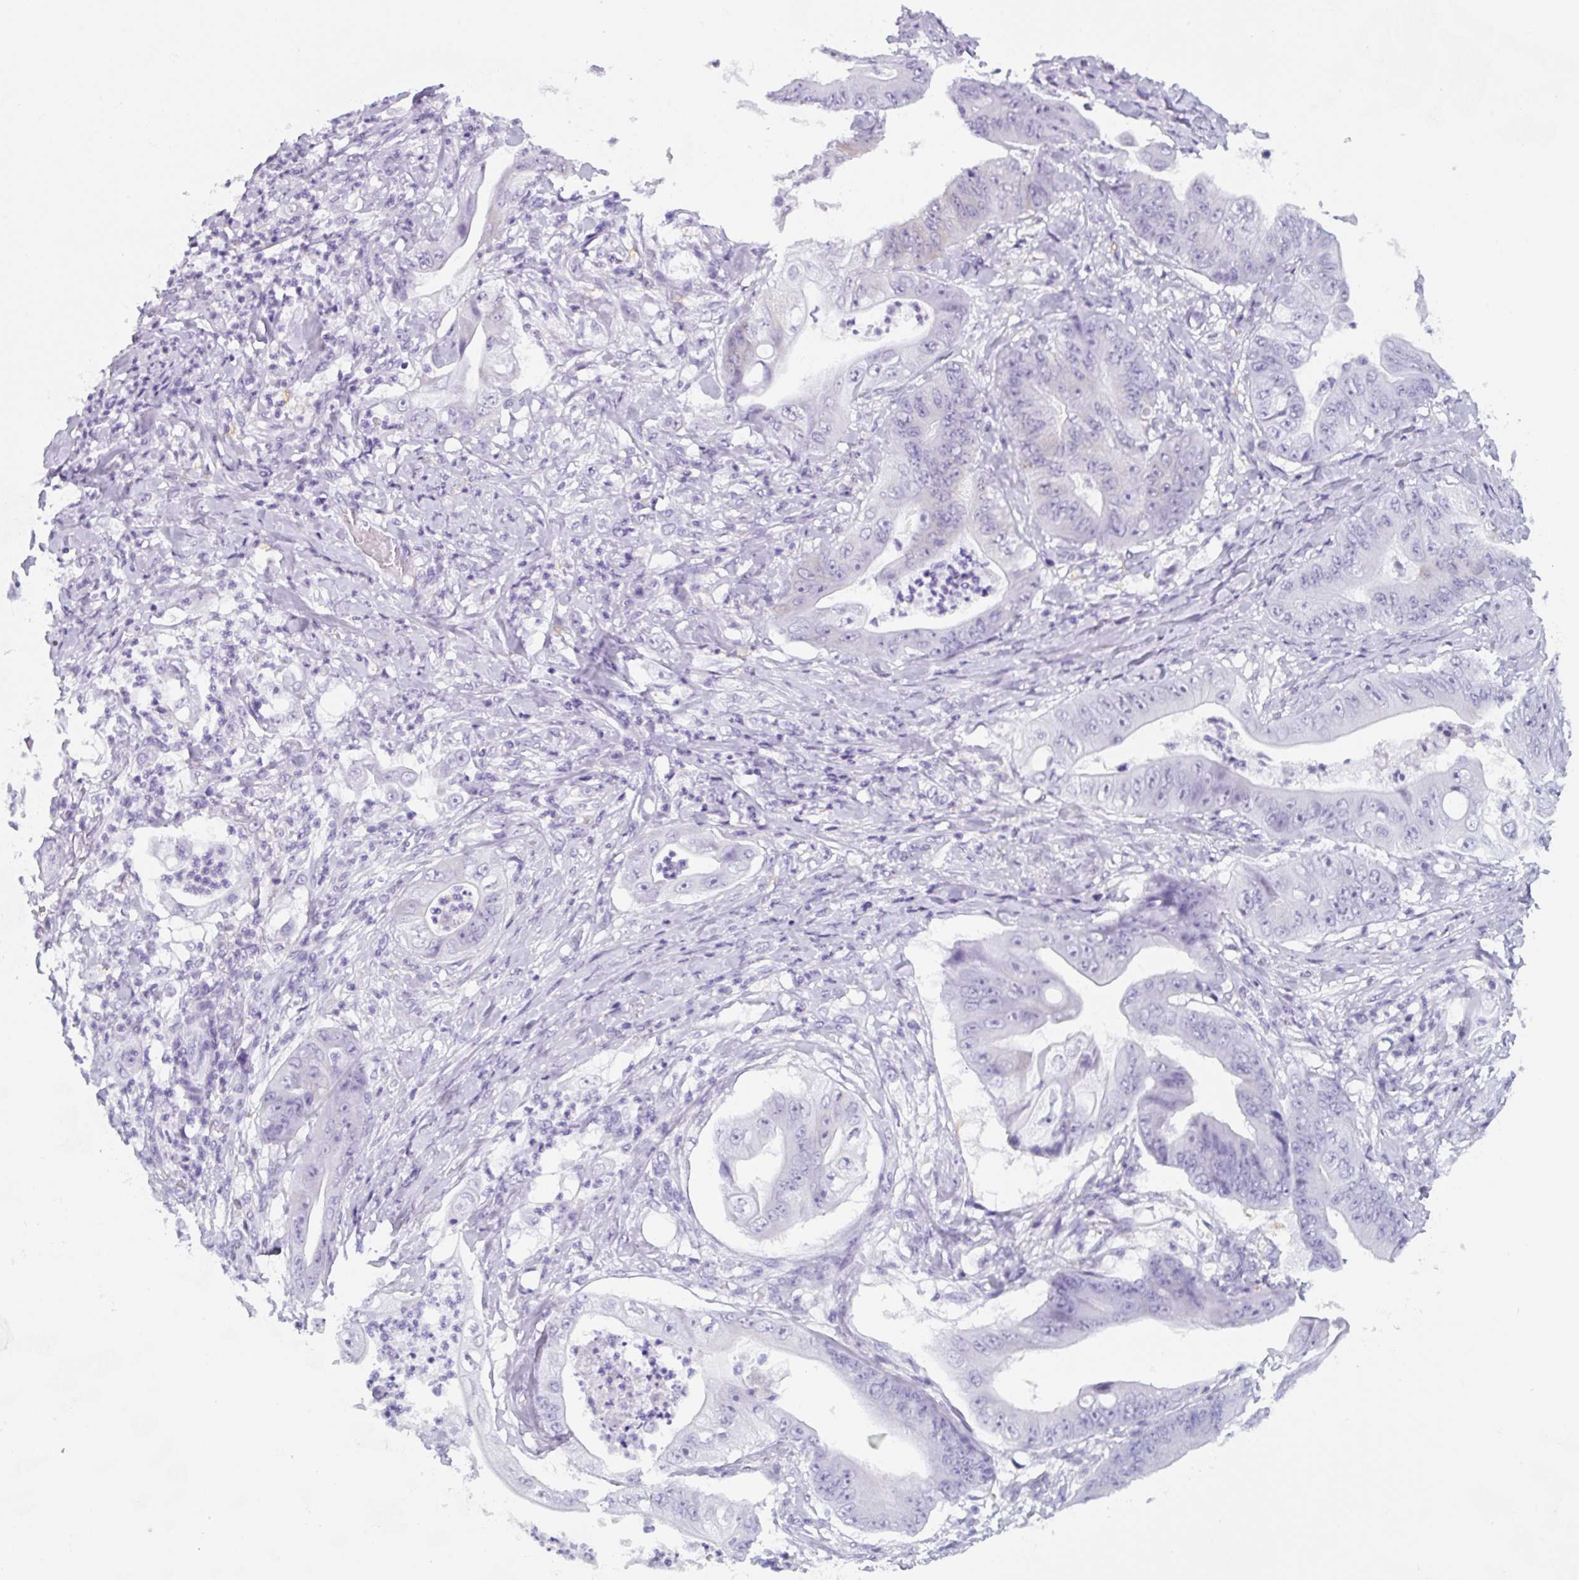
{"staining": {"intensity": "negative", "quantity": "none", "location": "none"}, "tissue": "stomach cancer", "cell_type": "Tumor cells", "image_type": "cancer", "snomed": [{"axis": "morphology", "description": "Adenocarcinoma, NOS"}, {"axis": "topography", "description": "Stomach"}], "caption": "Immunohistochemical staining of human stomach adenocarcinoma demonstrates no significant staining in tumor cells.", "gene": "TNFRSF8", "patient": {"sex": "female", "age": 73}}